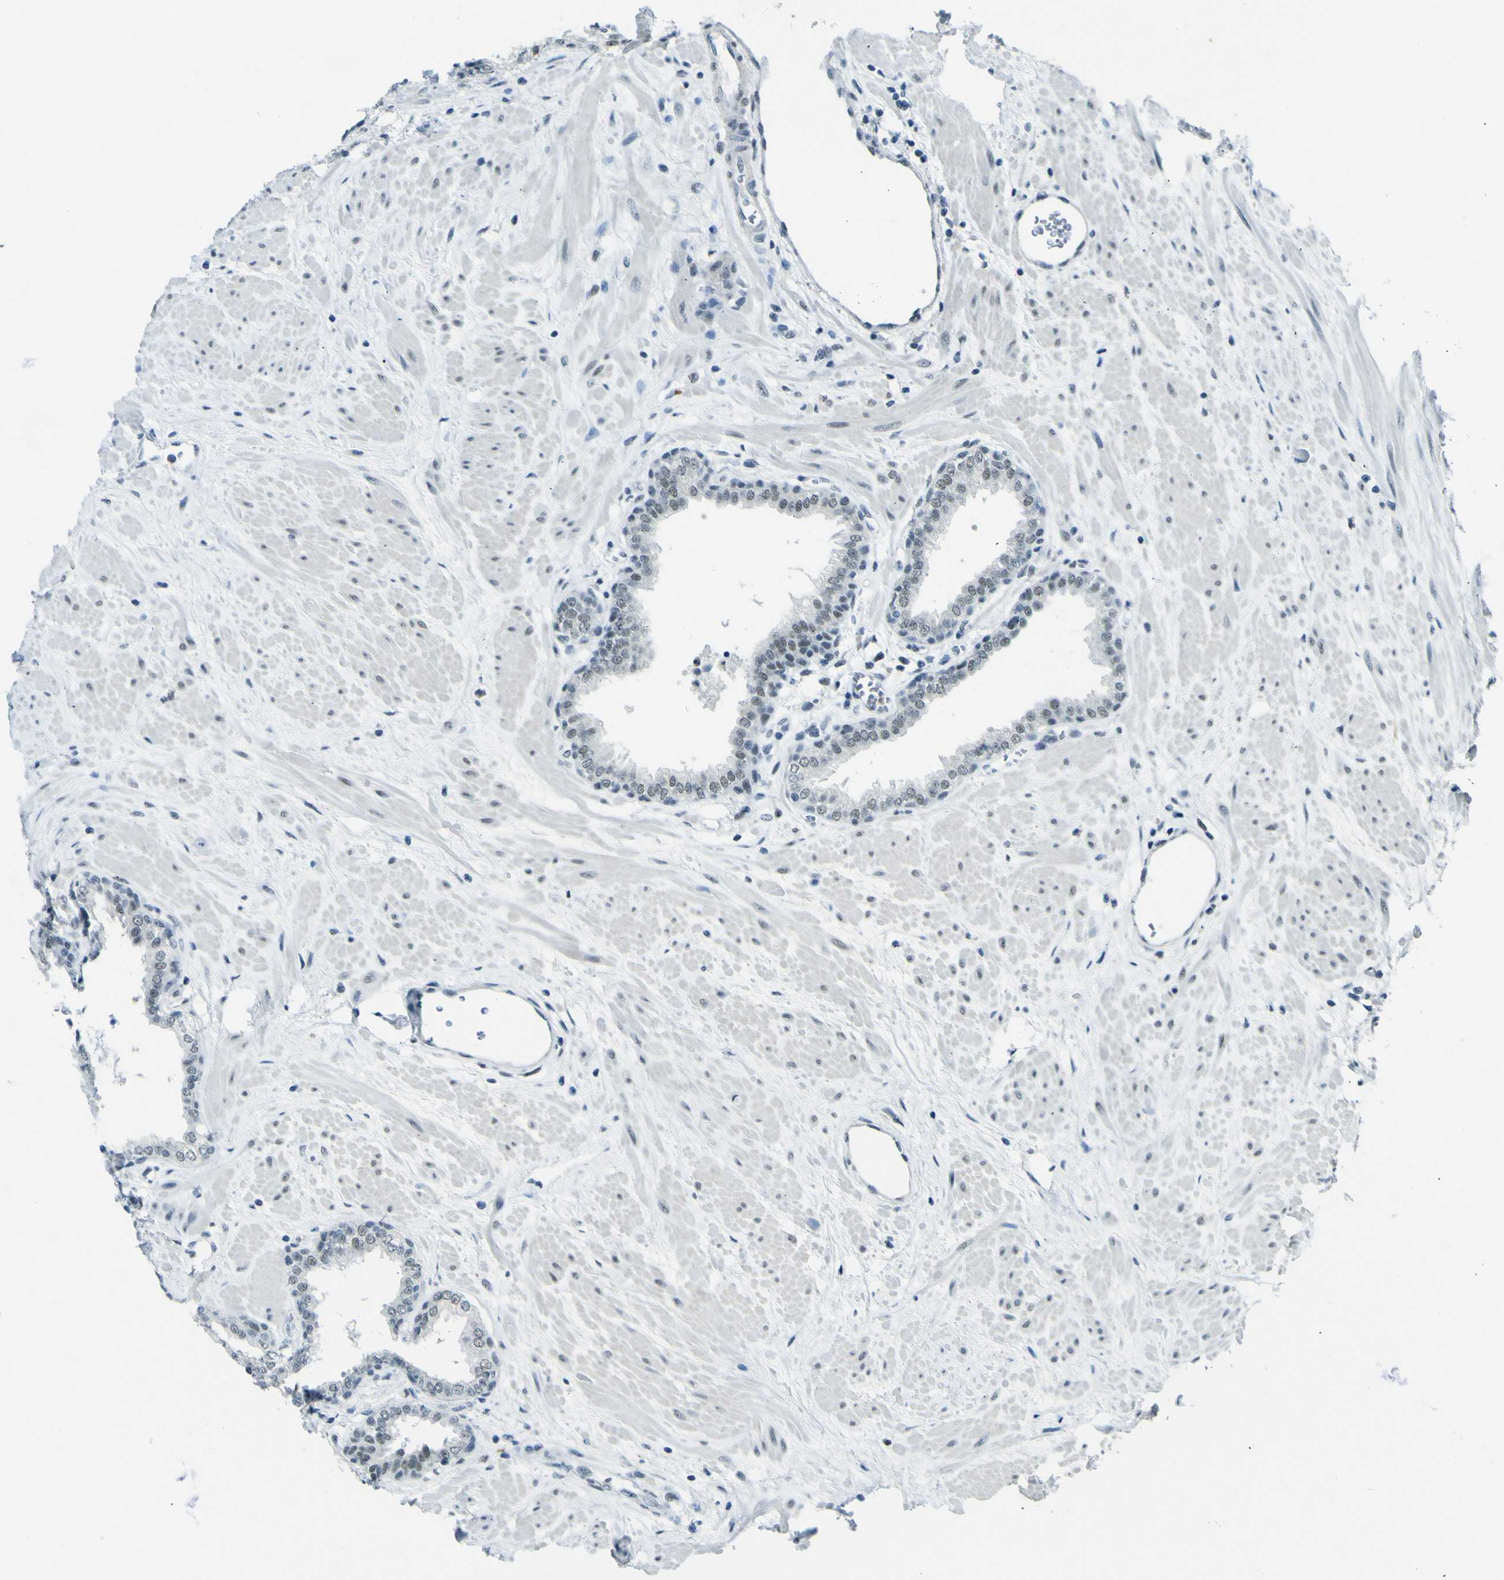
{"staining": {"intensity": "weak", "quantity": "25%-75%", "location": "nuclear"}, "tissue": "prostate", "cell_type": "Glandular cells", "image_type": "normal", "snomed": [{"axis": "morphology", "description": "Normal tissue, NOS"}, {"axis": "topography", "description": "Prostate"}], "caption": "Glandular cells show low levels of weak nuclear expression in about 25%-75% of cells in benign human prostate.", "gene": "CEBPG", "patient": {"sex": "male", "age": 51}}